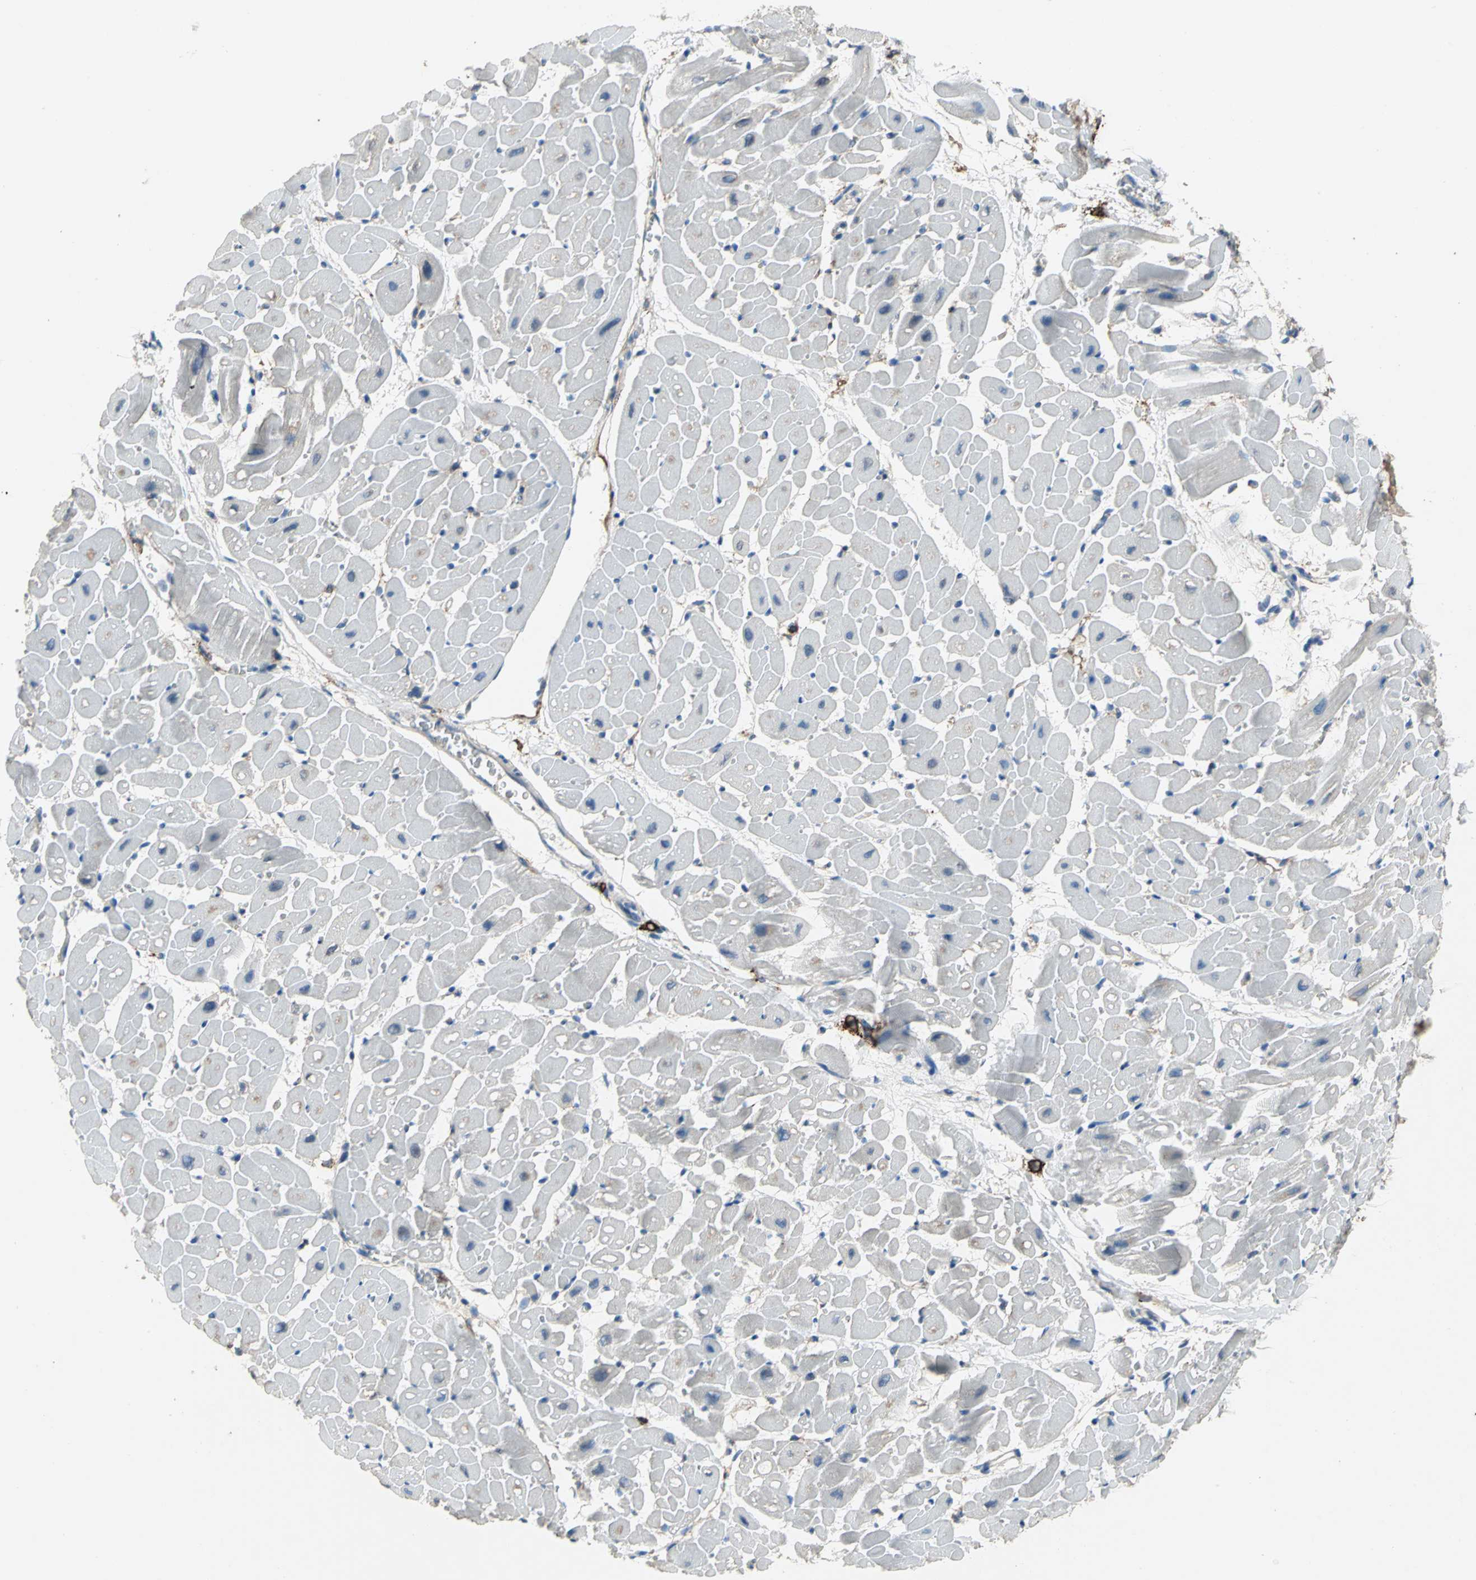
{"staining": {"intensity": "negative", "quantity": "none", "location": "none"}, "tissue": "heart muscle", "cell_type": "Cardiomyocytes", "image_type": "normal", "snomed": [{"axis": "morphology", "description": "Normal tissue, NOS"}, {"axis": "topography", "description": "Heart"}], "caption": "The IHC photomicrograph has no significant positivity in cardiomyocytes of heart muscle. Brightfield microscopy of IHC stained with DAB (brown) and hematoxylin (blue), captured at high magnification.", "gene": "CD44", "patient": {"sex": "male", "age": 45}}